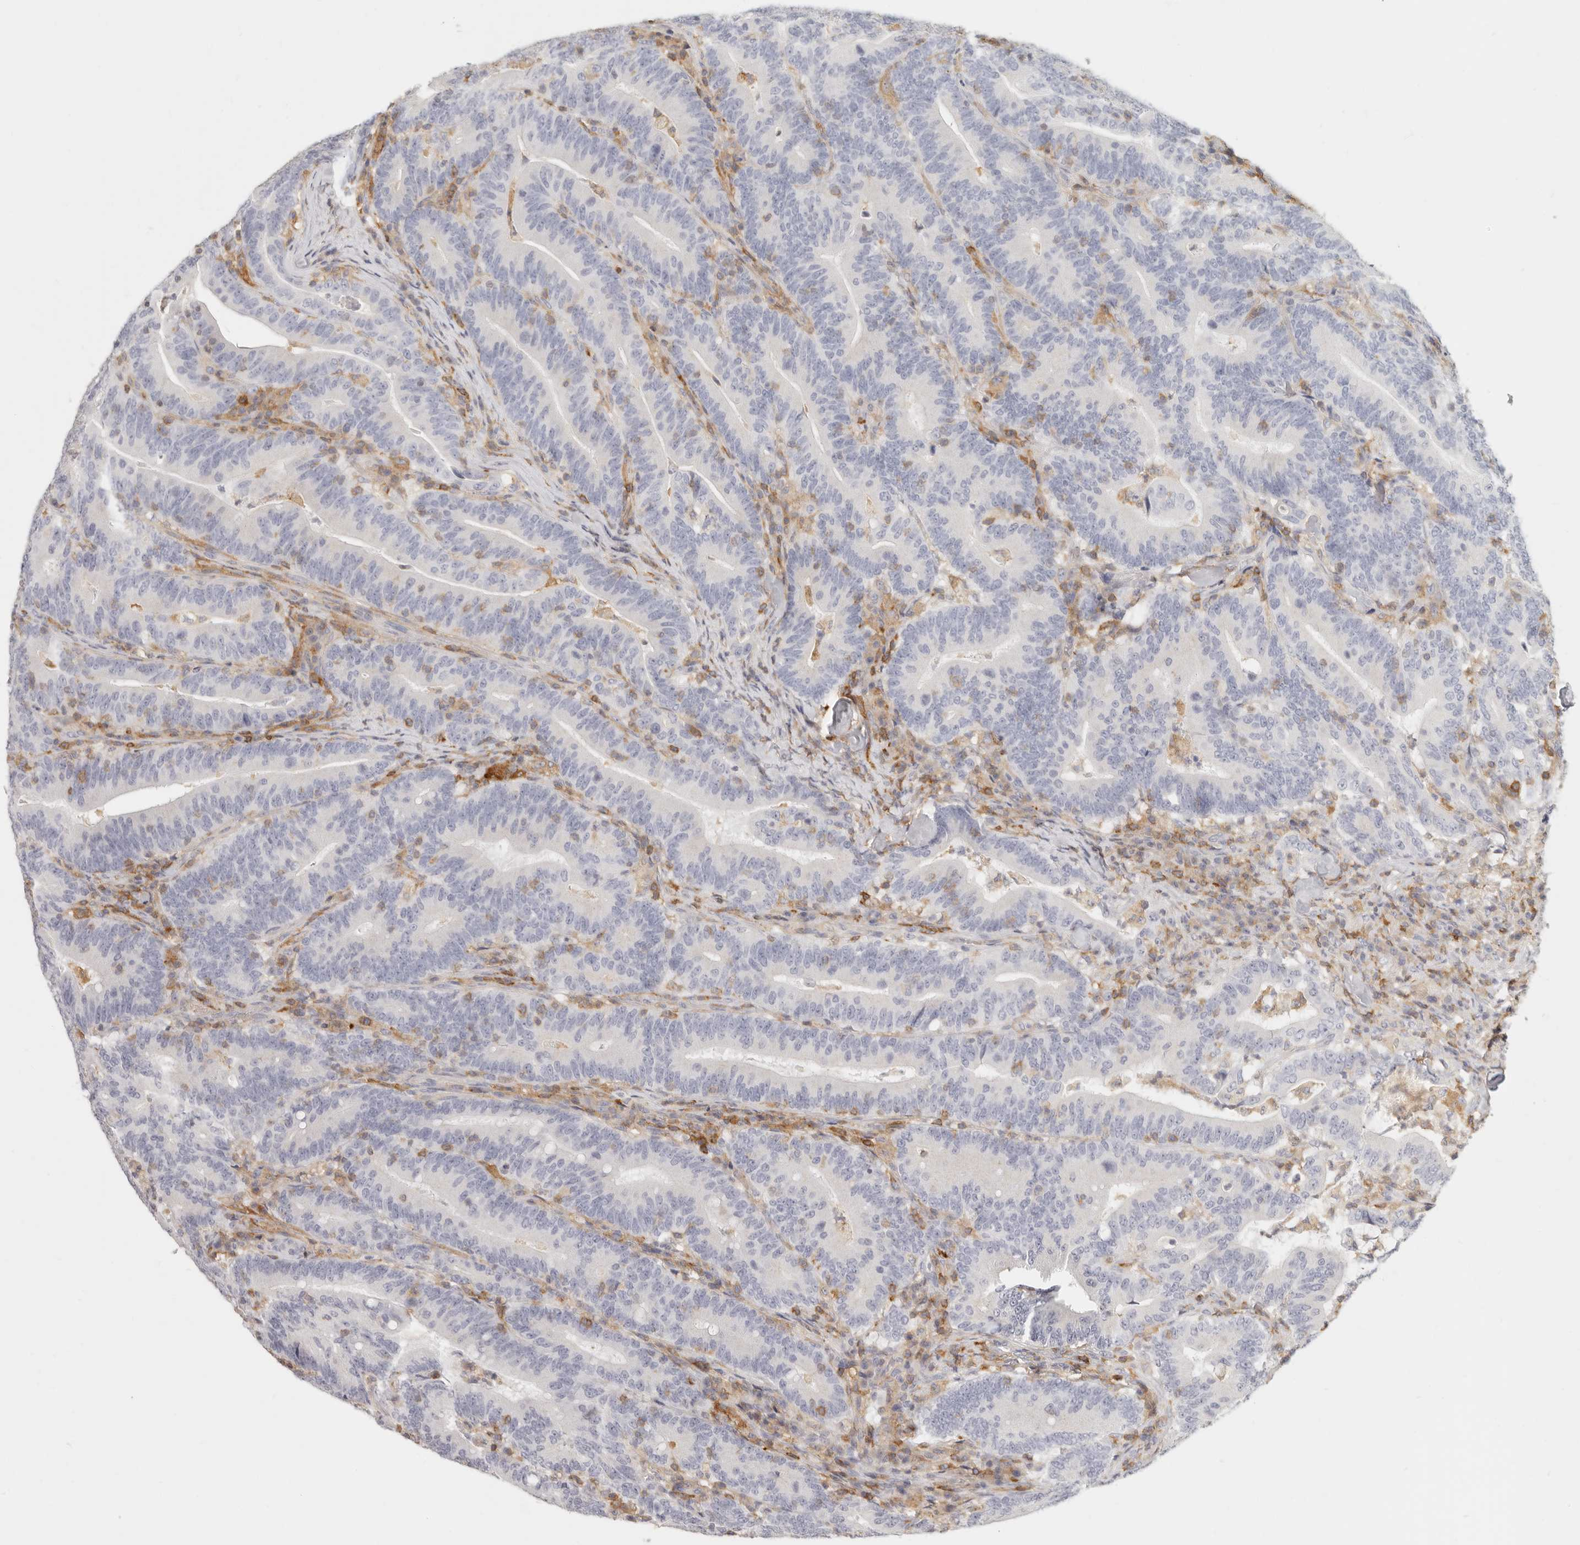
{"staining": {"intensity": "negative", "quantity": "none", "location": "none"}, "tissue": "colorectal cancer", "cell_type": "Tumor cells", "image_type": "cancer", "snomed": [{"axis": "morphology", "description": "Adenocarcinoma, NOS"}, {"axis": "topography", "description": "Colon"}], "caption": "Immunohistochemistry histopathology image of adenocarcinoma (colorectal) stained for a protein (brown), which reveals no expression in tumor cells.", "gene": "NIBAN1", "patient": {"sex": "female", "age": 66}}